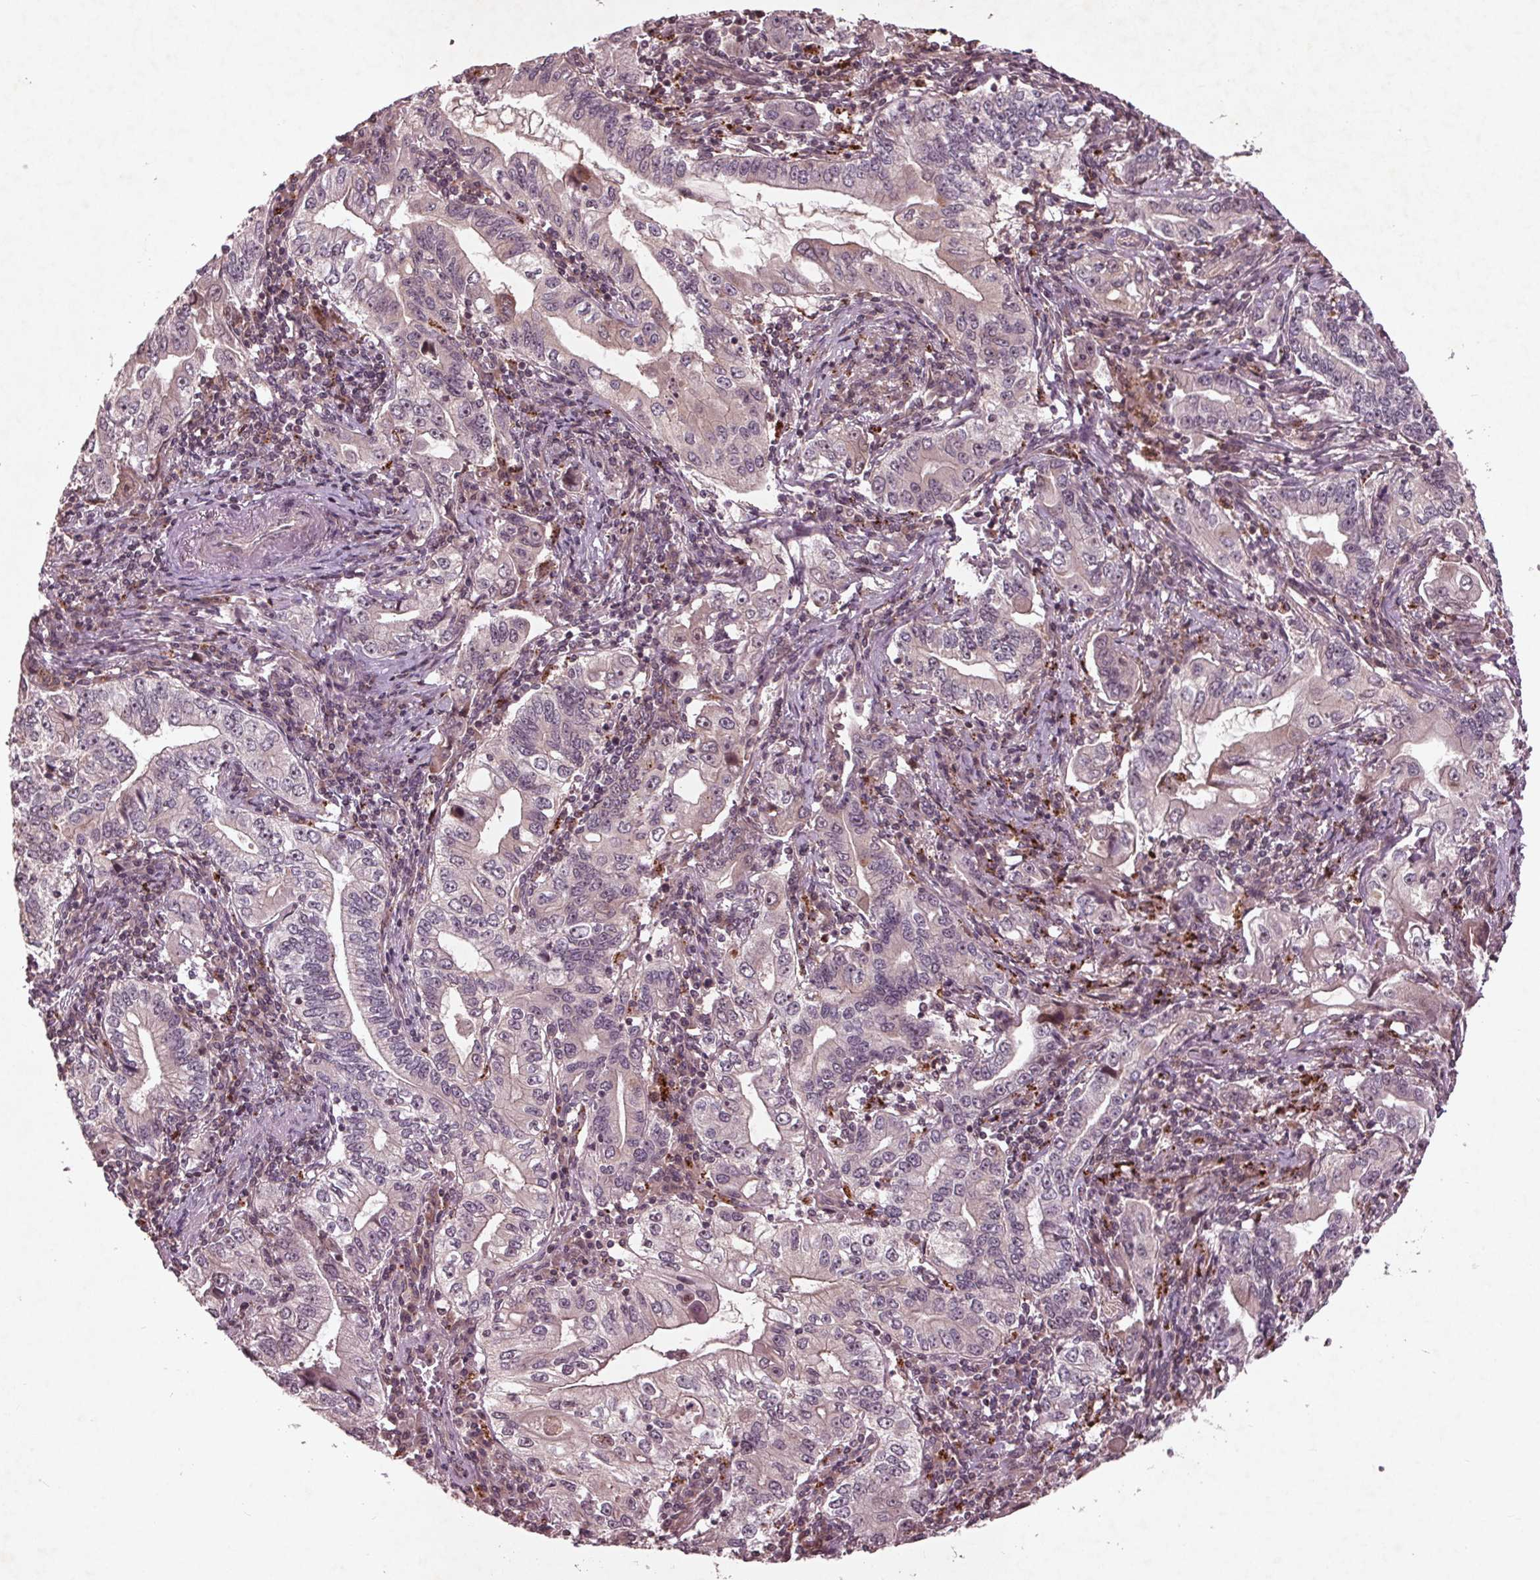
{"staining": {"intensity": "negative", "quantity": "none", "location": "none"}, "tissue": "stomach cancer", "cell_type": "Tumor cells", "image_type": "cancer", "snomed": [{"axis": "morphology", "description": "Adenocarcinoma, NOS"}, {"axis": "topography", "description": "Stomach, lower"}], "caption": "IHC histopathology image of neoplastic tissue: stomach cancer (adenocarcinoma) stained with DAB (3,3'-diaminobenzidine) shows no significant protein staining in tumor cells.", "gene": "CDKL4", "patient": {"sex": "female", "age": 72}}